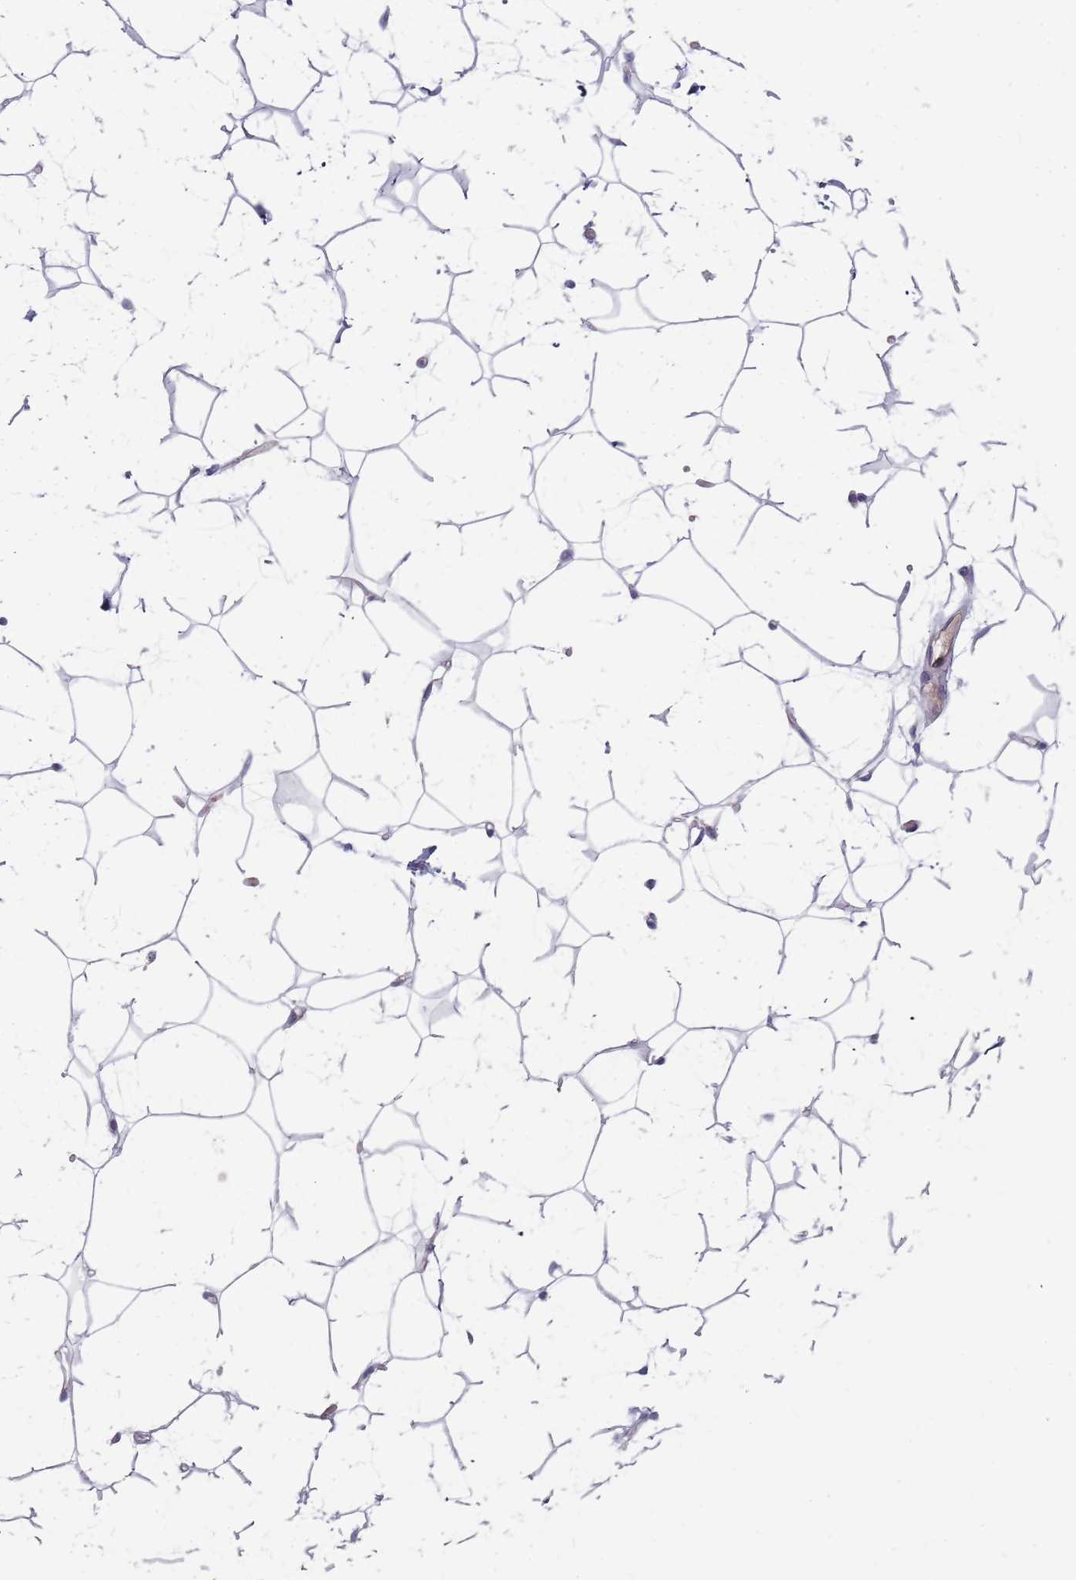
{"staining": {"intensity": "negative", "quantity": "none", "location": "none"}, "tissue": "adipose tissue", "cell_type": "Adipocytes", "image_type": "normal", "snomed": [{"axis": "morphology", "description": "Normal tissue, NOS"}, {"axis": "topography", "description": "Breast"}], "caption": "Immunohistochemistry (IHC) of benign adipose tissue demonstrates no expression in adipocytes.", "gene": "CMTR2", "patient": {"sex": "female", "age": 26}}